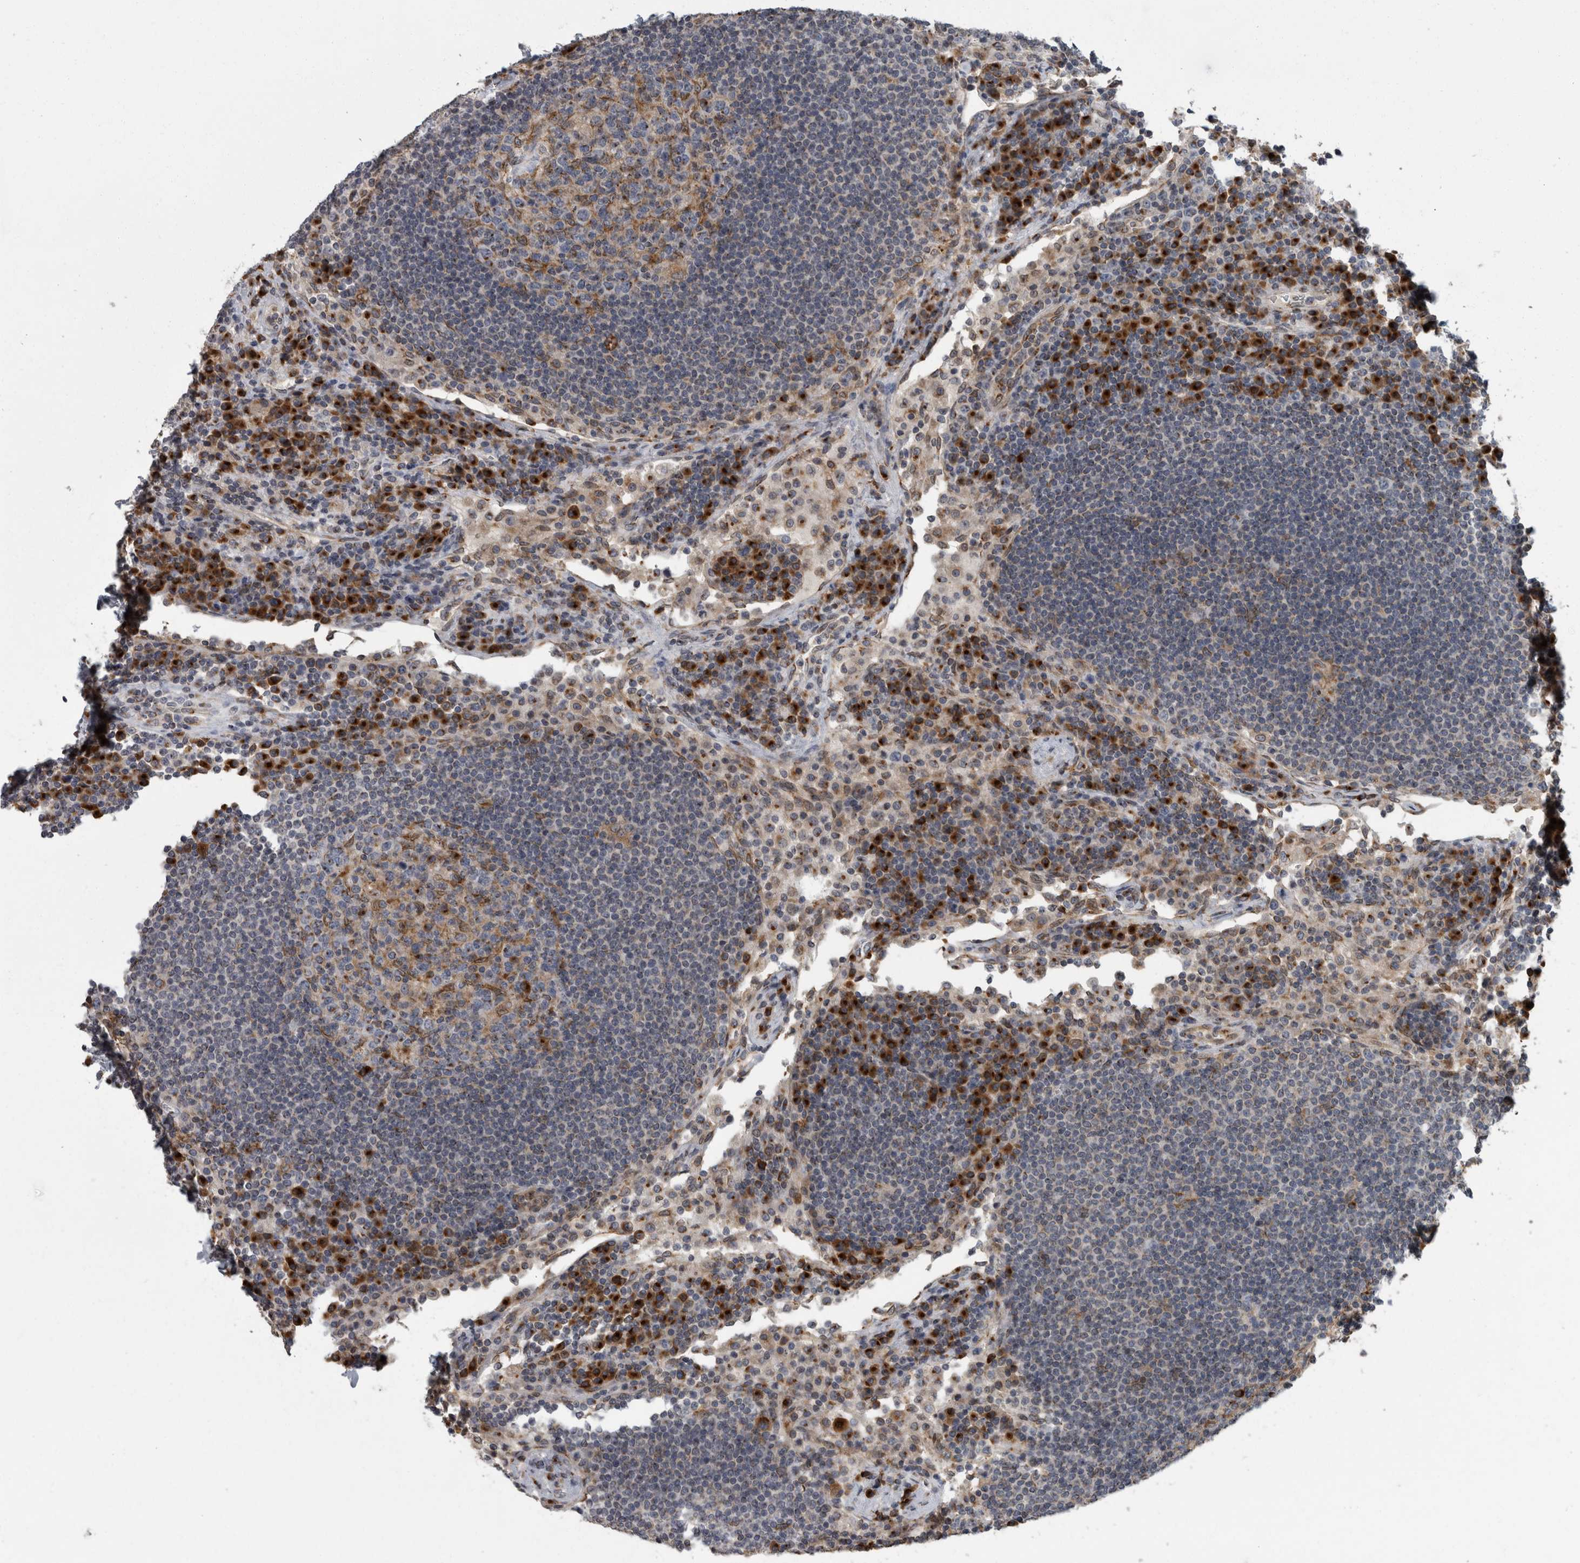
{"staining": {"intensity": "moderate", "quantity": "25%-75%", "location": "cytoplasmic/membranous"}, "tissue": "lymph node", "cell_type": "Germinal center cells", "image_type": "normal", "snomed": [{"axis": "morphology", "description": "Normal tissue, NOS"}, {"axis": "topography", "description": "Lymph node"}], "caption": "The histopathology image displays immunohistochemical staining of benign lymph node. There is moderate cytoplasmic/membranous staining is present in approximately 25%-75% of germinal center cells.", "gene": "LMAN2L", "patient": {"sex": "female", "age": 53}}